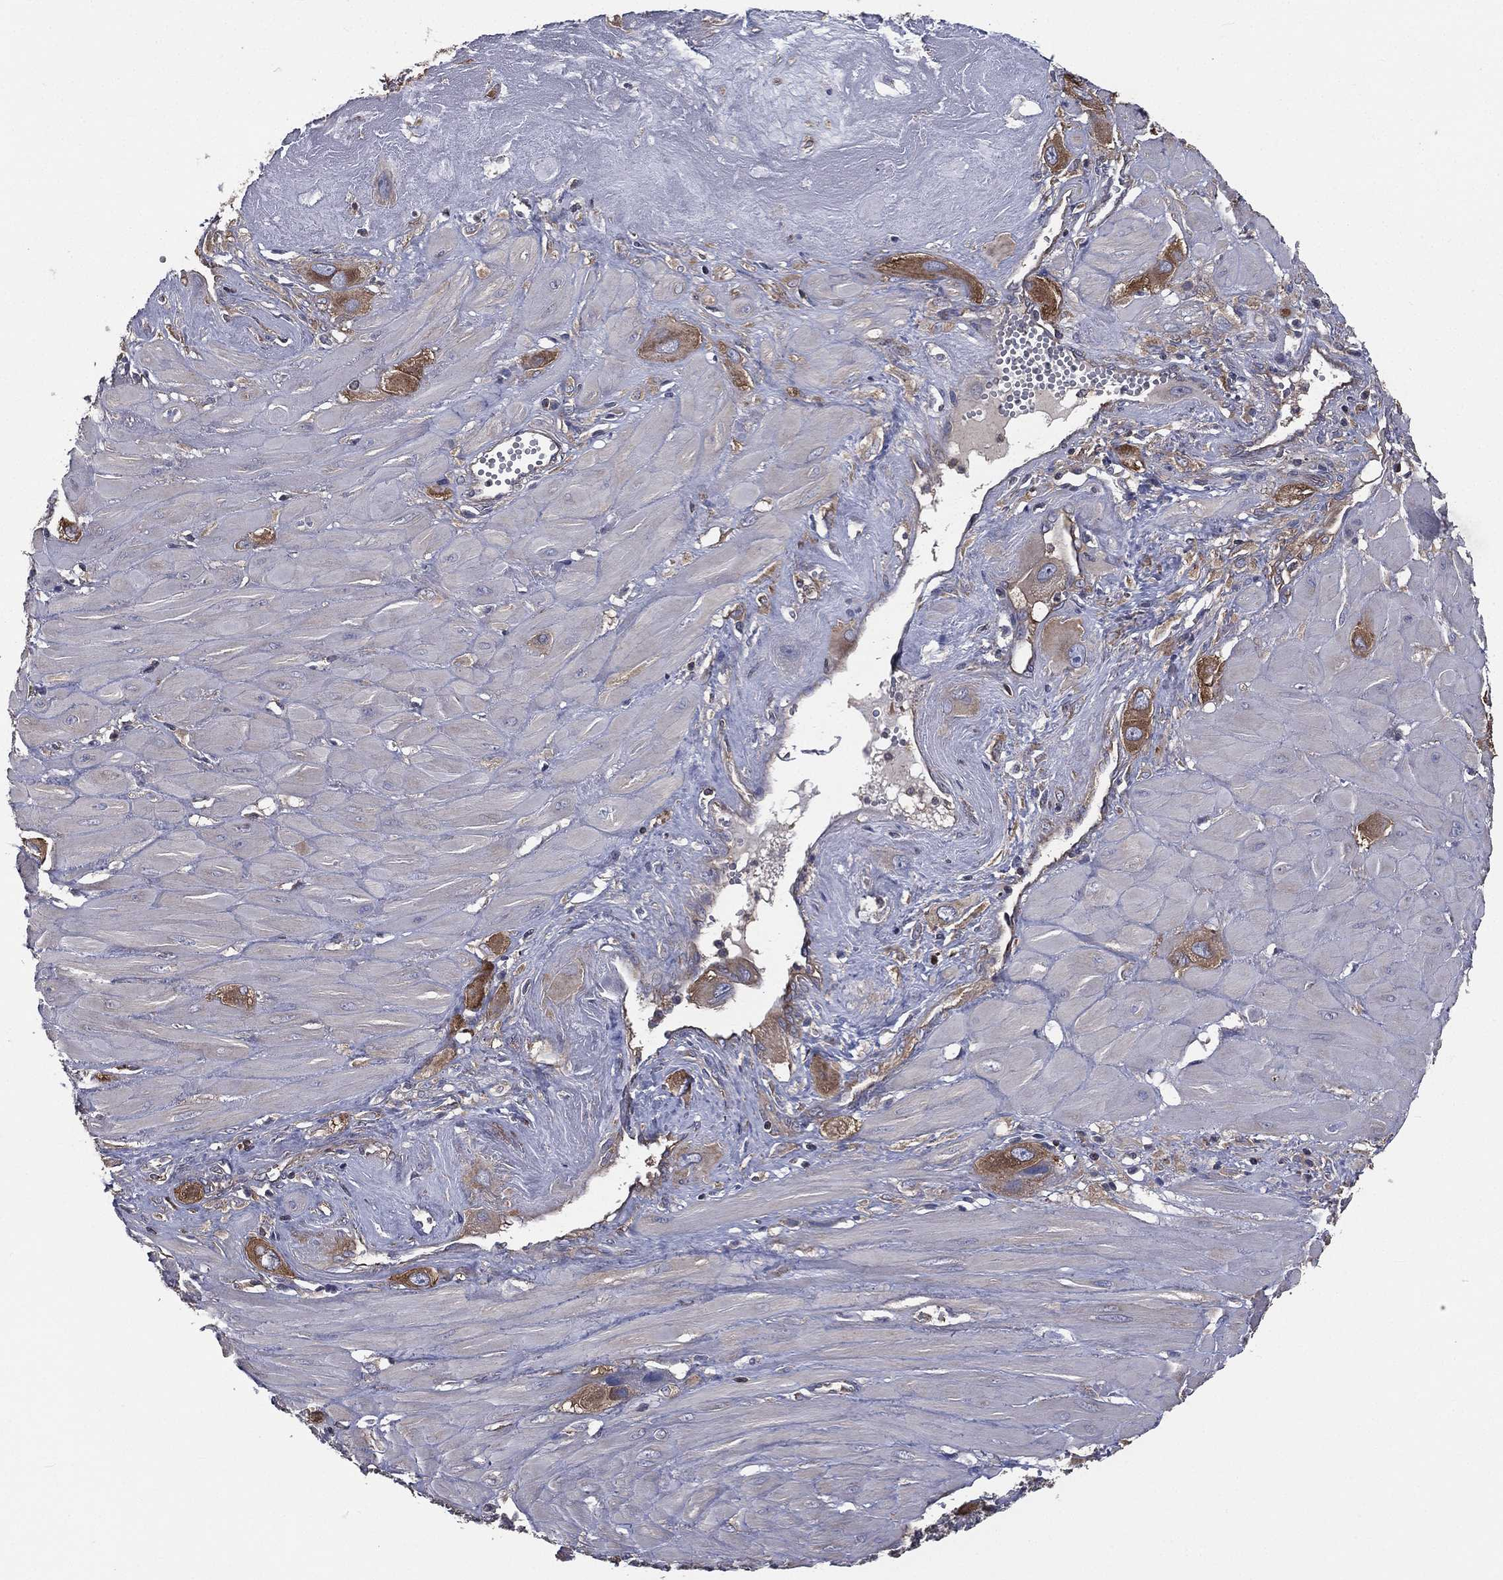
{"staining": {"intensity": "strong", "quantity": ">75%", "location": "cytoplasmic/membranous"}, "tissue": "cervical cancer", "cell_type": "Tumor cells", "image_type": "cancer", "snomed": [{"axis": "morphology", "description": "Squamous cell carcinoma, NOS"}, {"axis": "topography", "description": "Cervix"}], "caption": "Immunohistochemistry photomicrograph of neoplastic tissue: human squamous cell carcinoma (cervical) stained using immunohistochemistry shows high levels of strong protein expression localized specifically in the cytoplasmic/membranous of tumor cells, appearing as a cytoplasmic/membranous brown color.", "gene": "SARS1", "patient": {"sex": "female", "age": 34}}